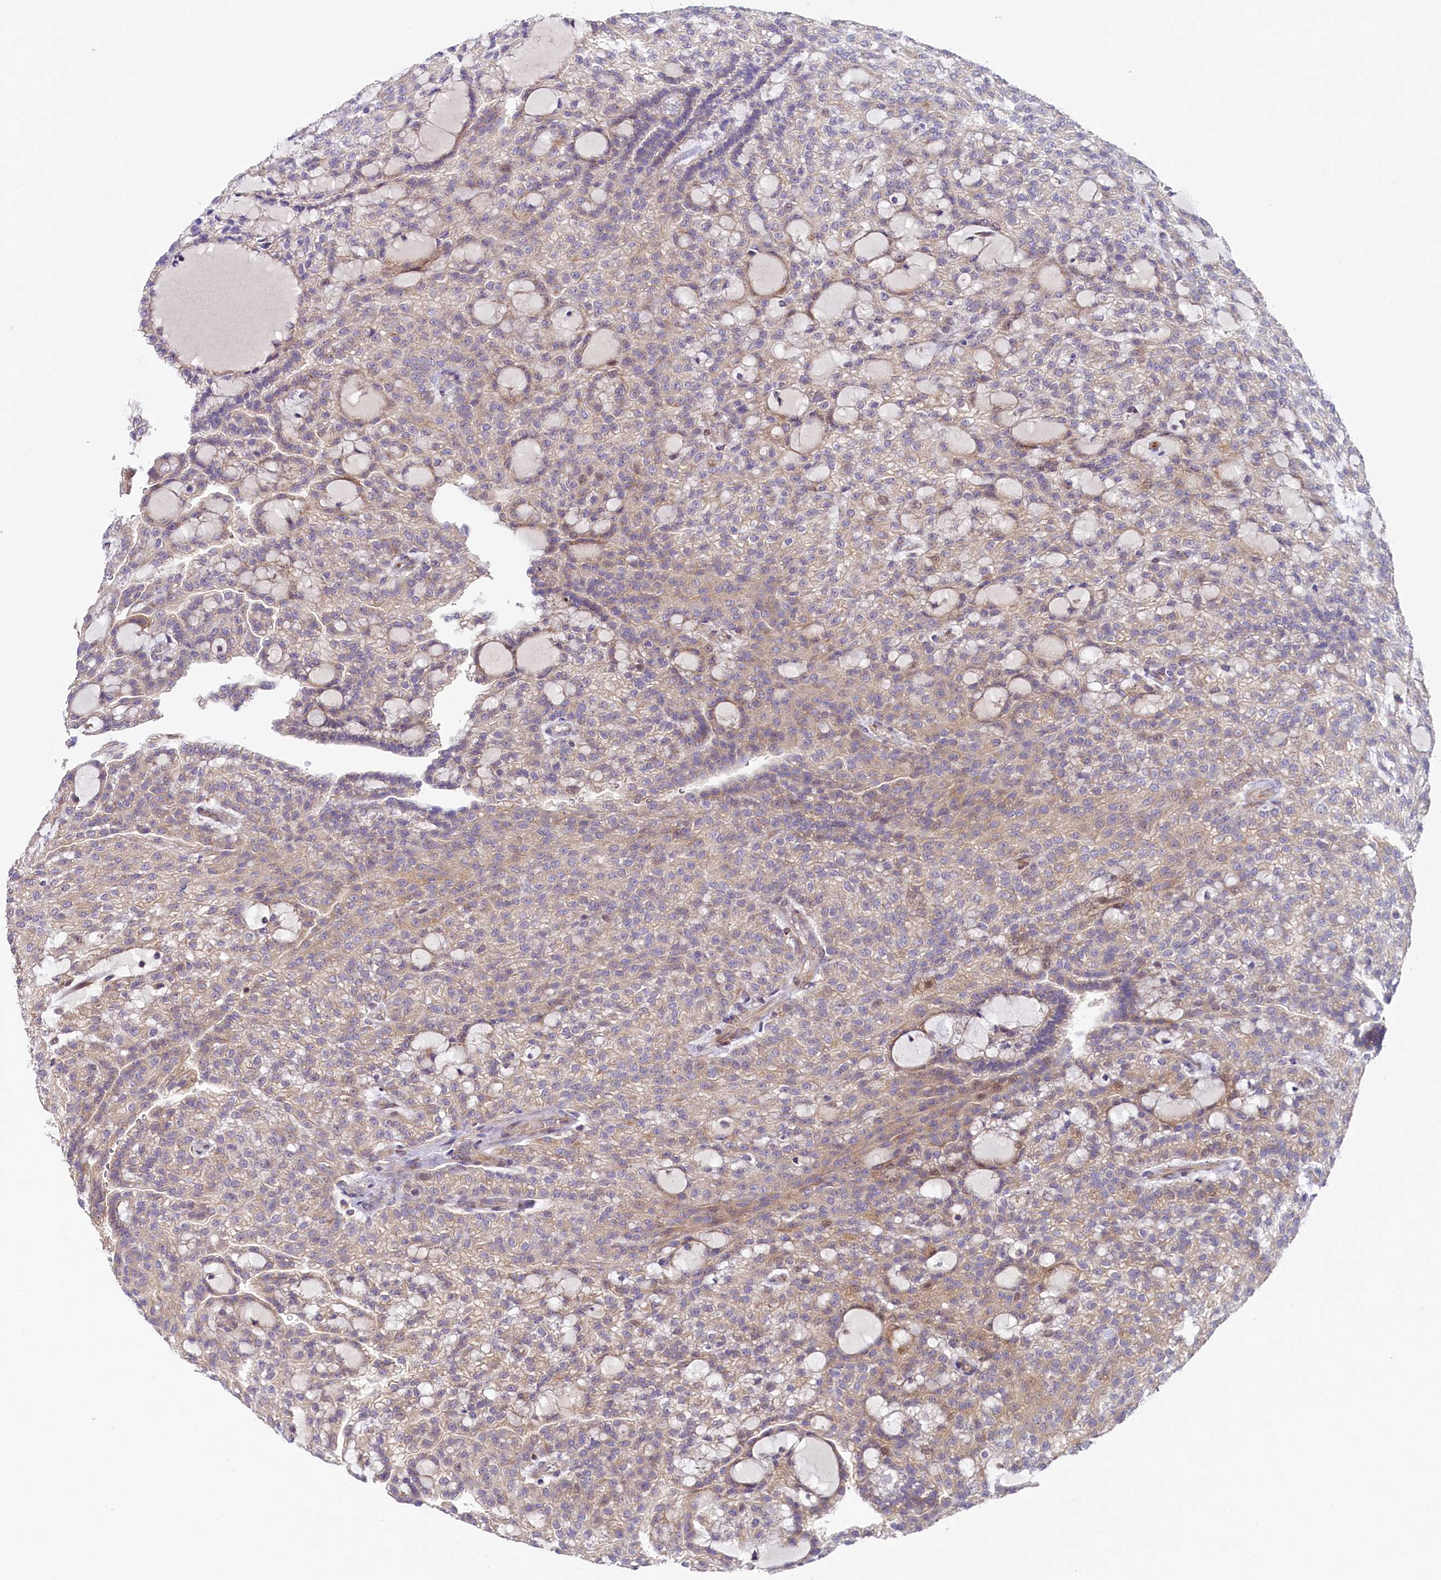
{"staining": {"intensity": "moderate", "quantity": "25%-75%", "location": "cytoplasmic/membranous"}, "tissue": "renal cancer", "cell_type": "Tumor cells", "image_type": "cancer", "snomed": [{"axis": "morphology", "description": "Adenocarcinoma, NOS"}, {"axis": "topography", "description": "Kidney"}], "caption": "The immunohistochemical stain labels moderate cytoplasmic/membranous staining in tumor cells of renal adenocarcinoma tissue.", "gene": "SSC5D", "patient": {"sex": "male", "age": 63}}